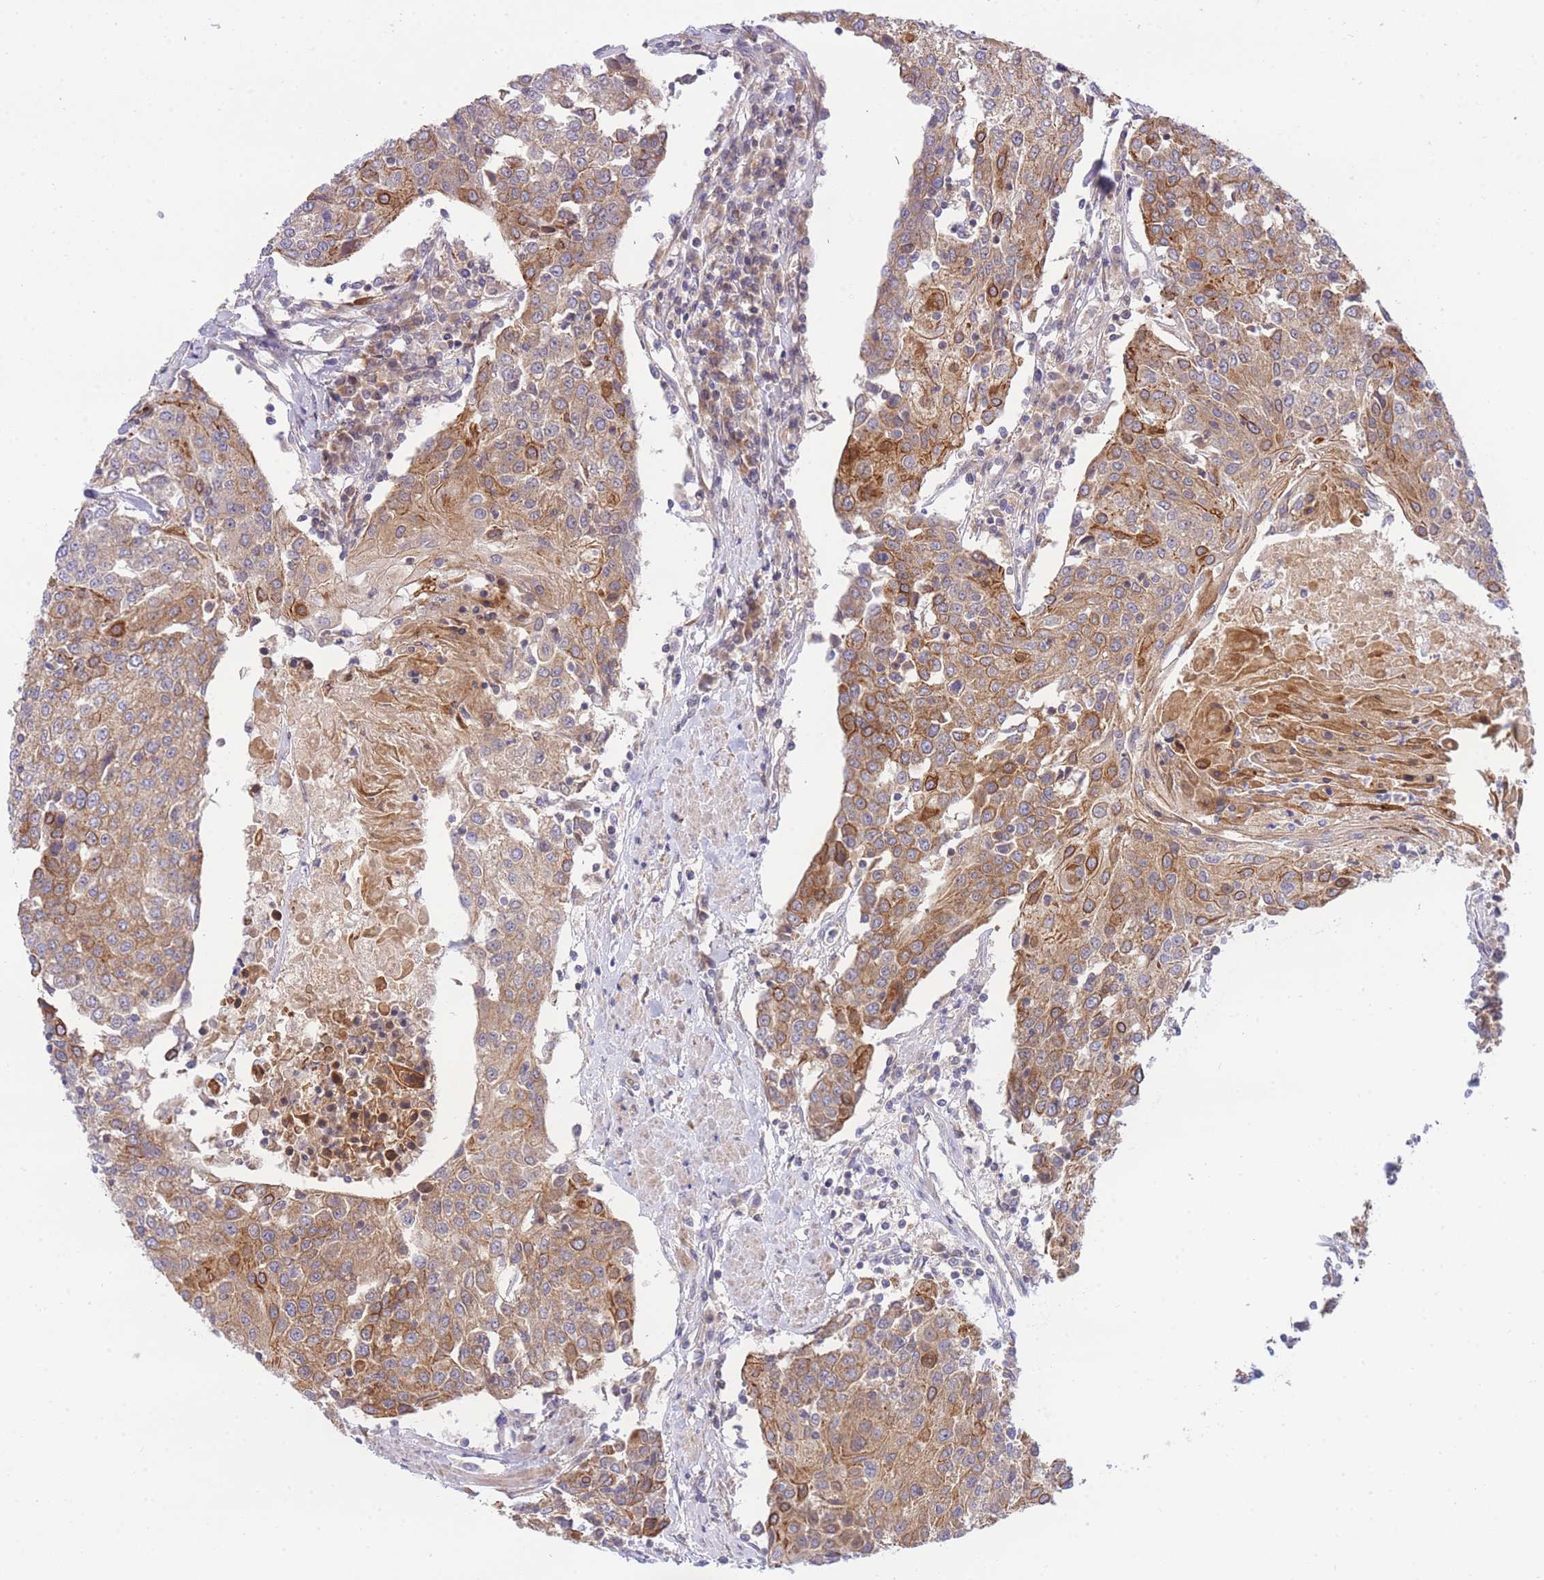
{"staining": {"intensity": "moderate", "quantity": "25%-75%", "location": "cytoplasmic/membranous"}, "tissue": "urothelial cancer", "cell_type": "Tumor cells", "image_type": "cancer", "snomed": [{"axis": "morphology", "description": "Urothelial carcinoma, High grade"}, {"axis": "topography", "description": "Urinary bladder"}], "caption": "High-grade urothelial carcinoma tissue displays moderate cytoplasmic/membranous expression in about 25%-75% of tumor cells, visualized by immunohistochemistry.", "gene": "EIF2B2", "patient": {"sex": "female", "age": 85}}